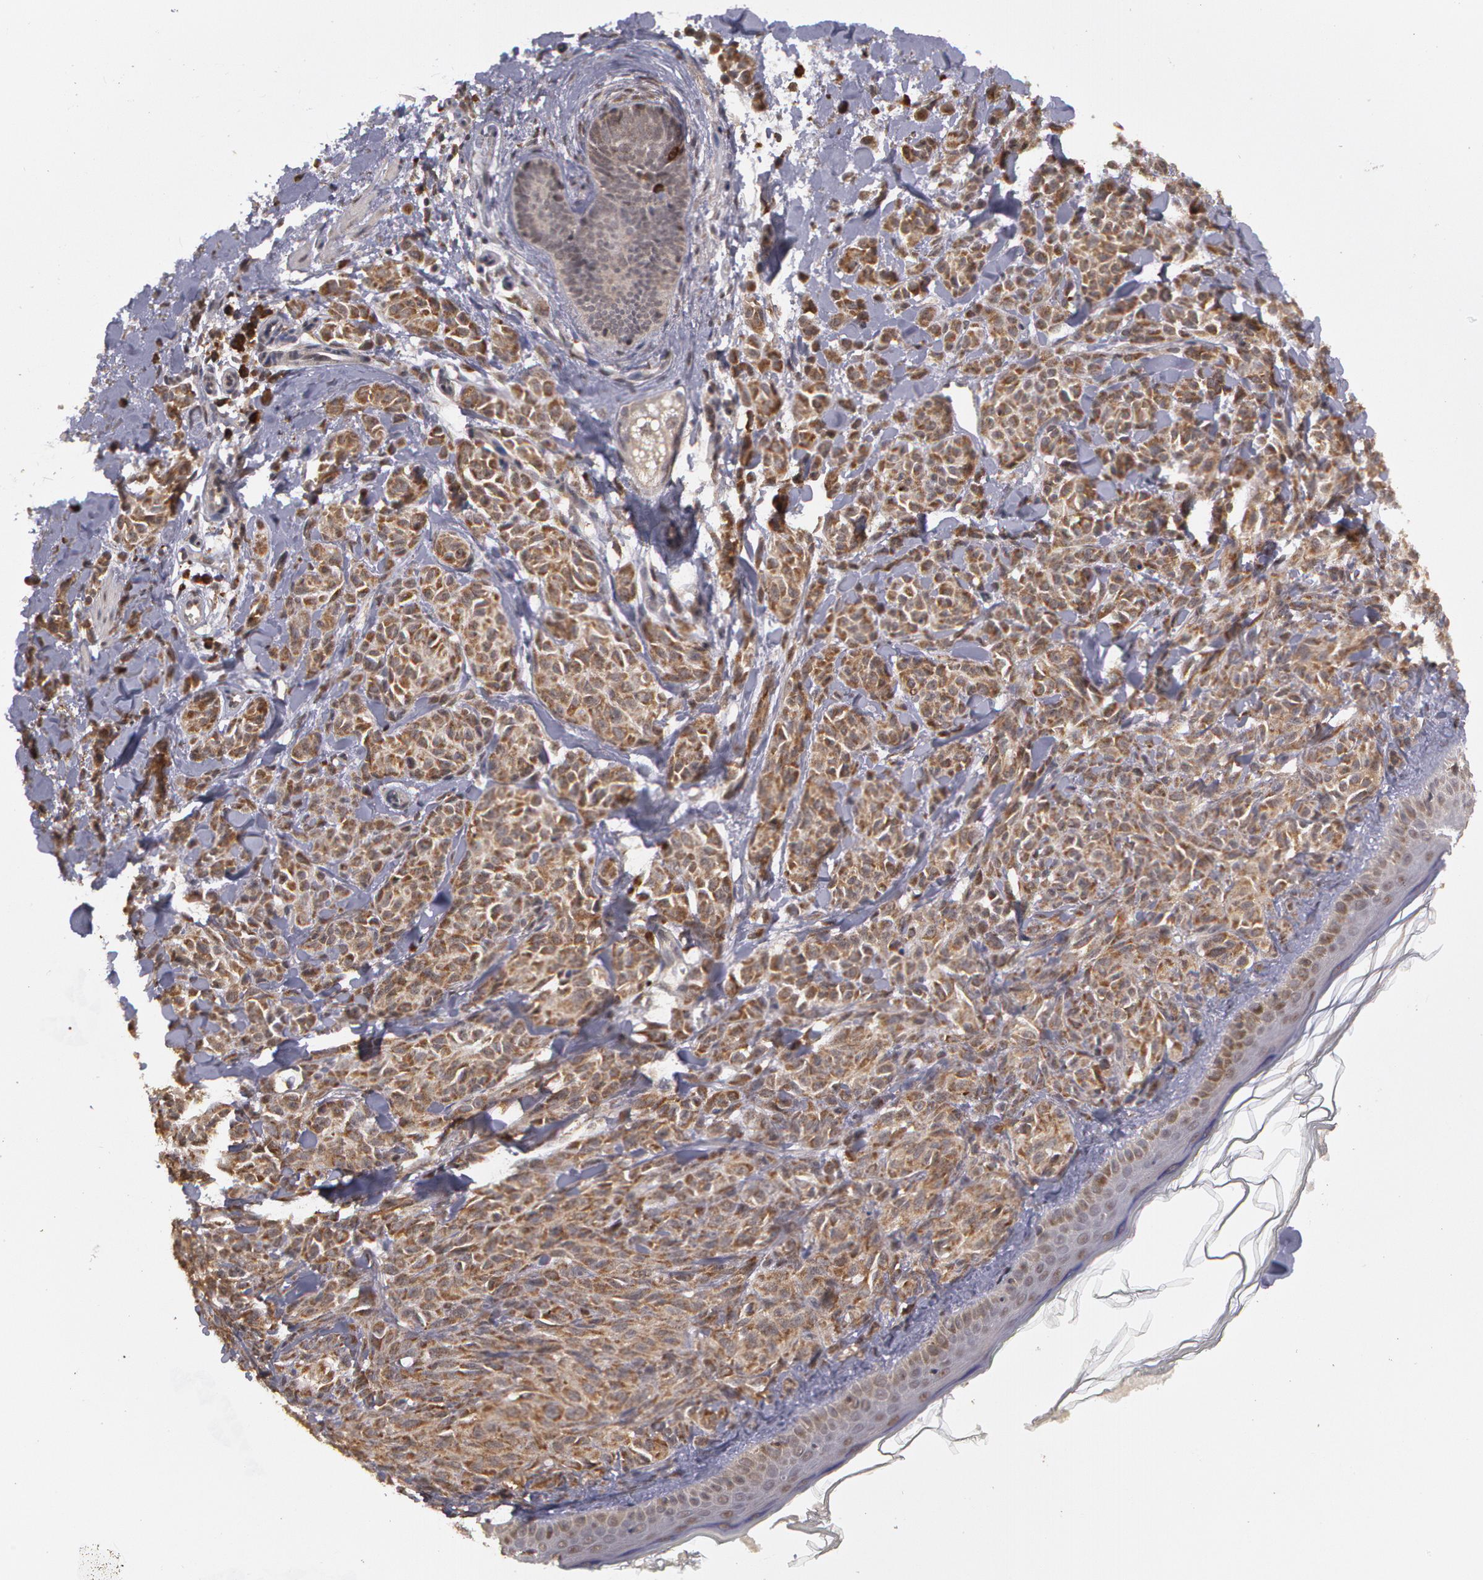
{"staining": {"intensity": "strong", "quantity": ">75%", "location": "cytoplasmic/membranous"}, "tissue": "melanoma", "cell_type": "Tumor cells", "image_type": "cancer", "snomed": [{"axis": "morphology", "description": "Malignant melanoma, NOS"}, {"axis": "topography", "description": "Skin"}], "caption": "Immunohistochemical staining of human malignant melanoma reveals strong cytoplasmic/membranous protein expression in about >75% of tumor cells. The staining was performed using DAB to visualize the protein expression in brown, while the nuclei were stained in blue with hematoxylin (Magnification: 20x).", "gene": "GLIS1", "patient": {"sex": "female", "age": 73}}